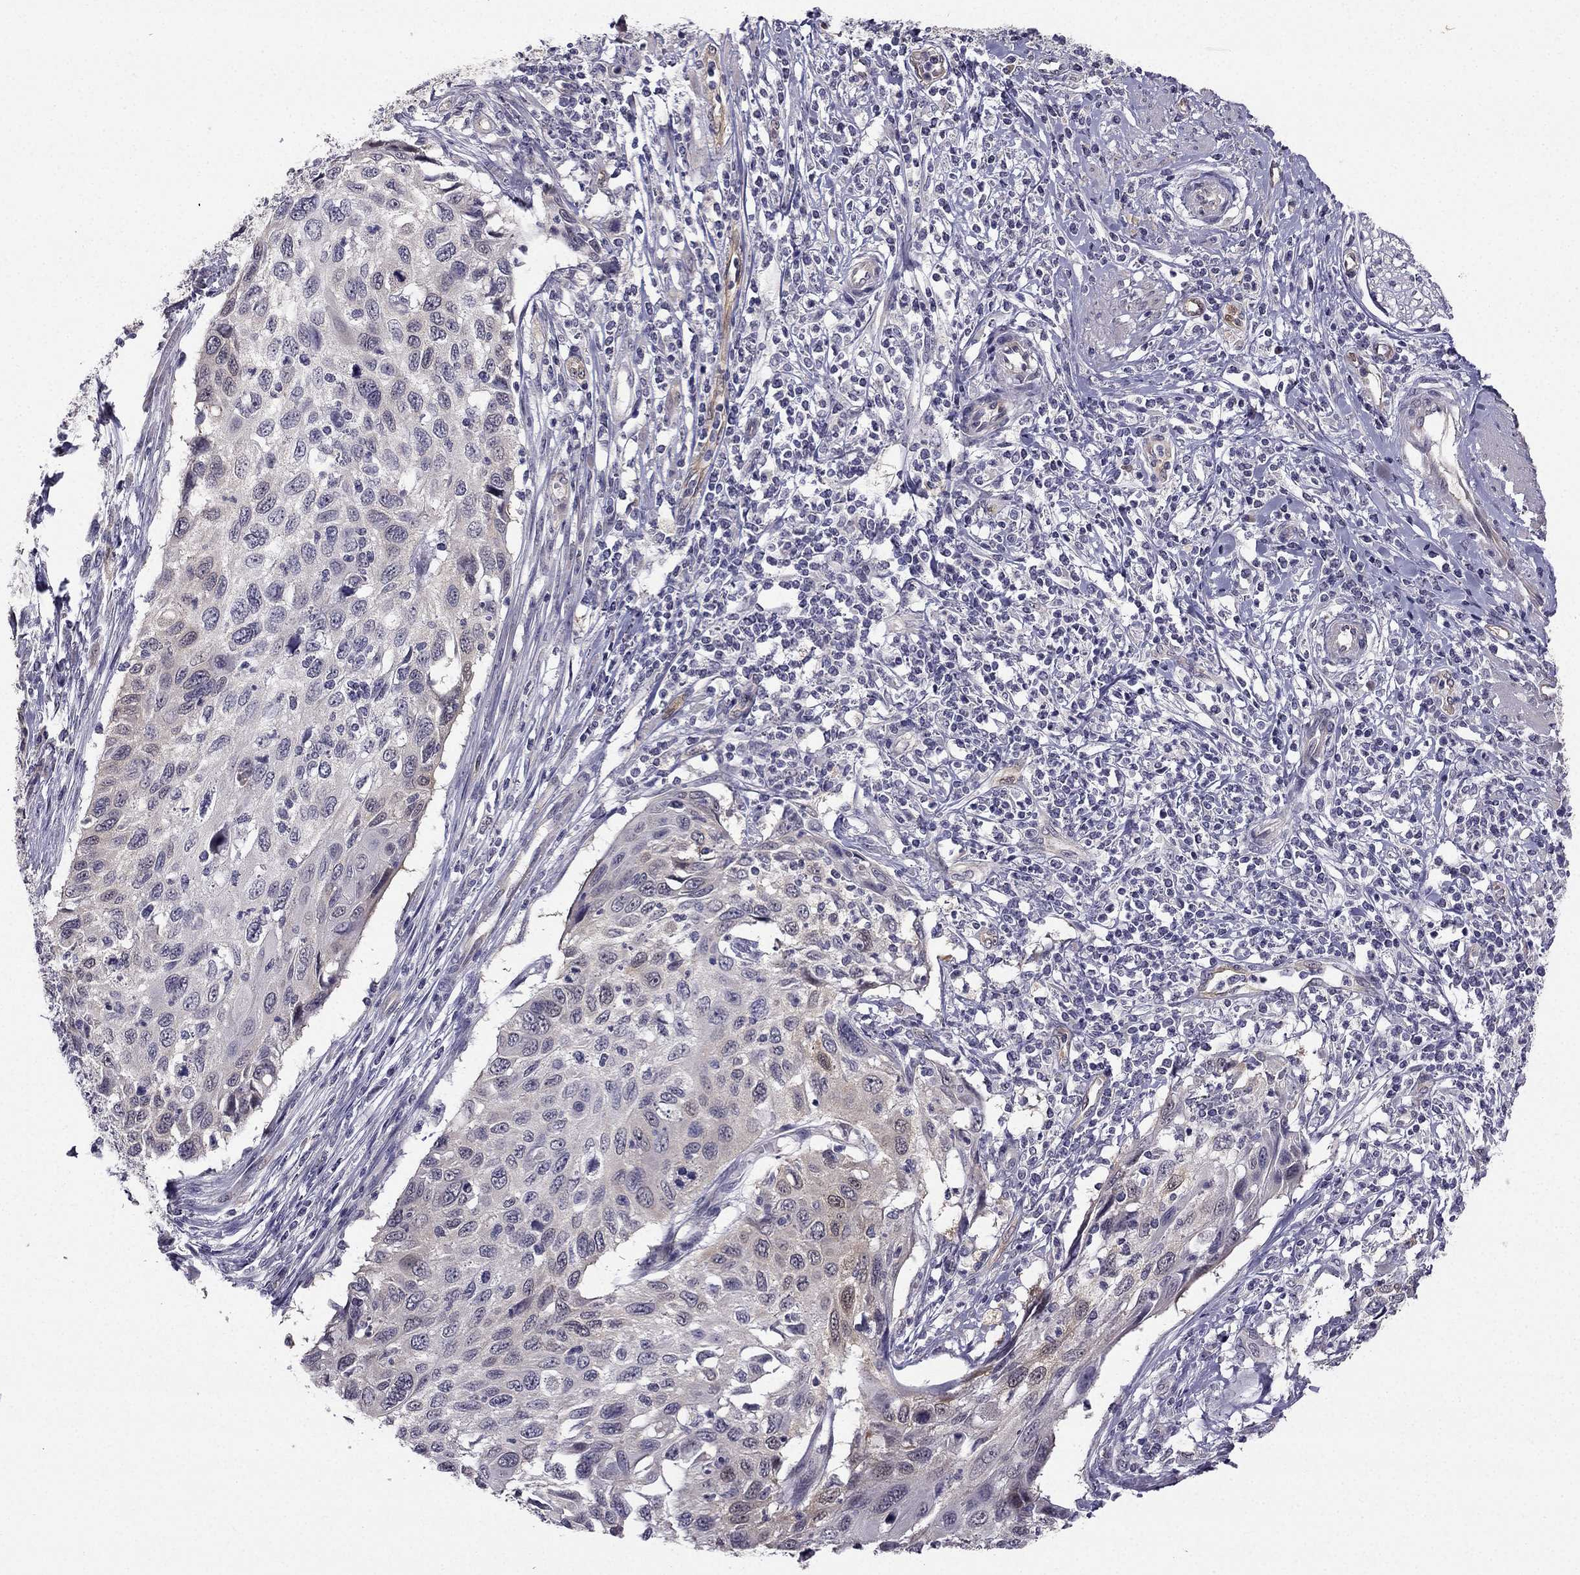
{"staining": {"intensity": "negative", "quantity": "none", "location": "none"}, "tissue": "cervical cancer", "cell_type": "Tumor cells", "image_type": "cancer", "snomed": [{"axis": "morphology", "description": "Squamous cell carcinoma, NOS"}, {"axis": "topography", "description": "Cervix"}], "caption": "IHC of cervical squamous cell carcinoma displays no staining in tumor cells.", "gene": "NQO1", "patient": {"sex": "female", "age": 70}}